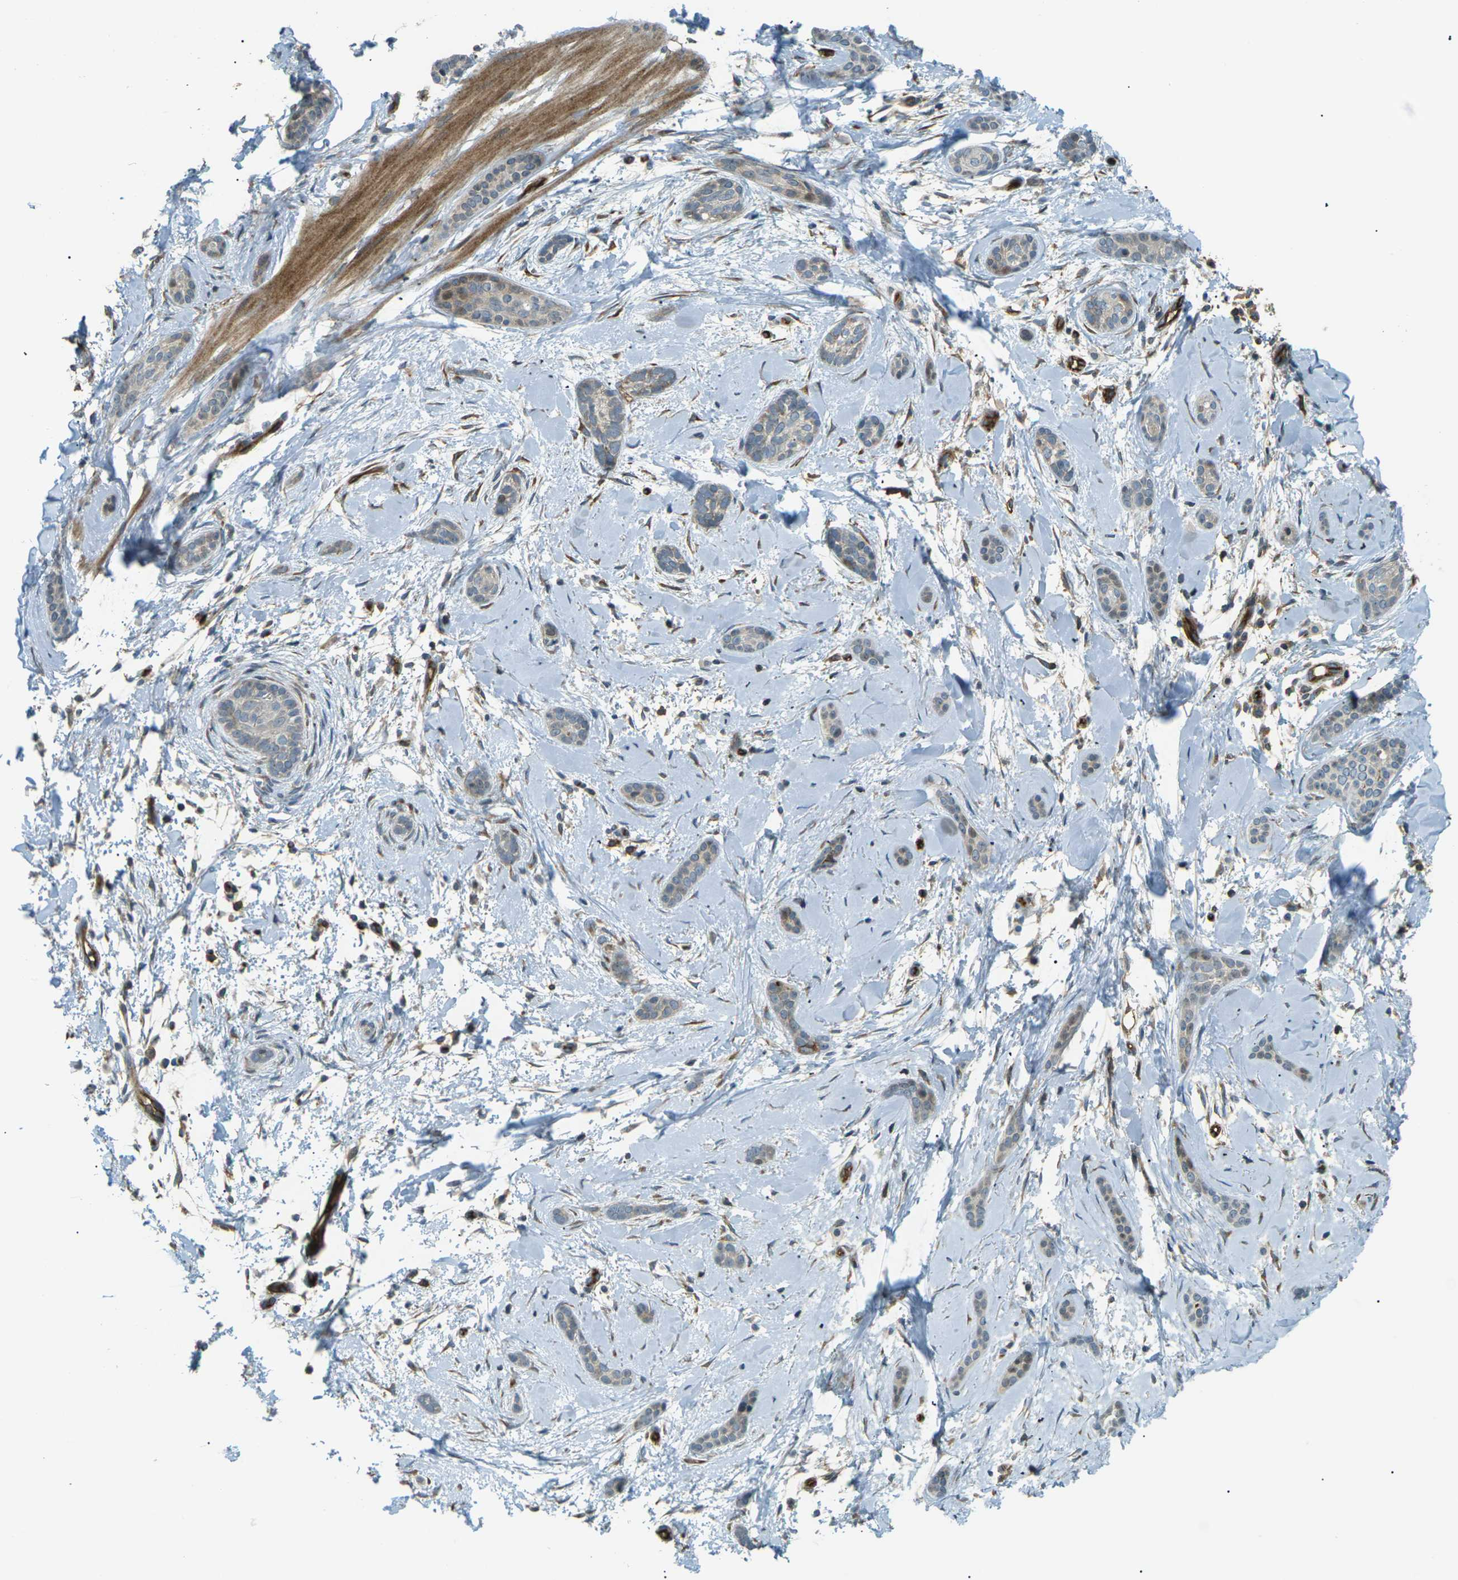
{"staining": {"intensity": "moderate", "quantity": "<25%", "location": "cytoplasmic/membranous,nuclear"}, "tissue": "skin cancer", "cell_type": "Tumor cells", "image_type": "cancer", "snomed": [{"axis": "morphology", "description": "Basal cell carcinoma"}, {"axis": "morphology", "description": "Adnexal tumor, benign"}, {"axis": "topography", "description": "Skin"}], "caption": "This is an image of immunohistochemistry (IHC) staining of basal cell carcinoma (skin), which shows moderate staining in the cytoplasmic/membranous and nuclear of tumor cells.", "gene": "S1PR1", "patient": {"sex": "female", "age": 42}}